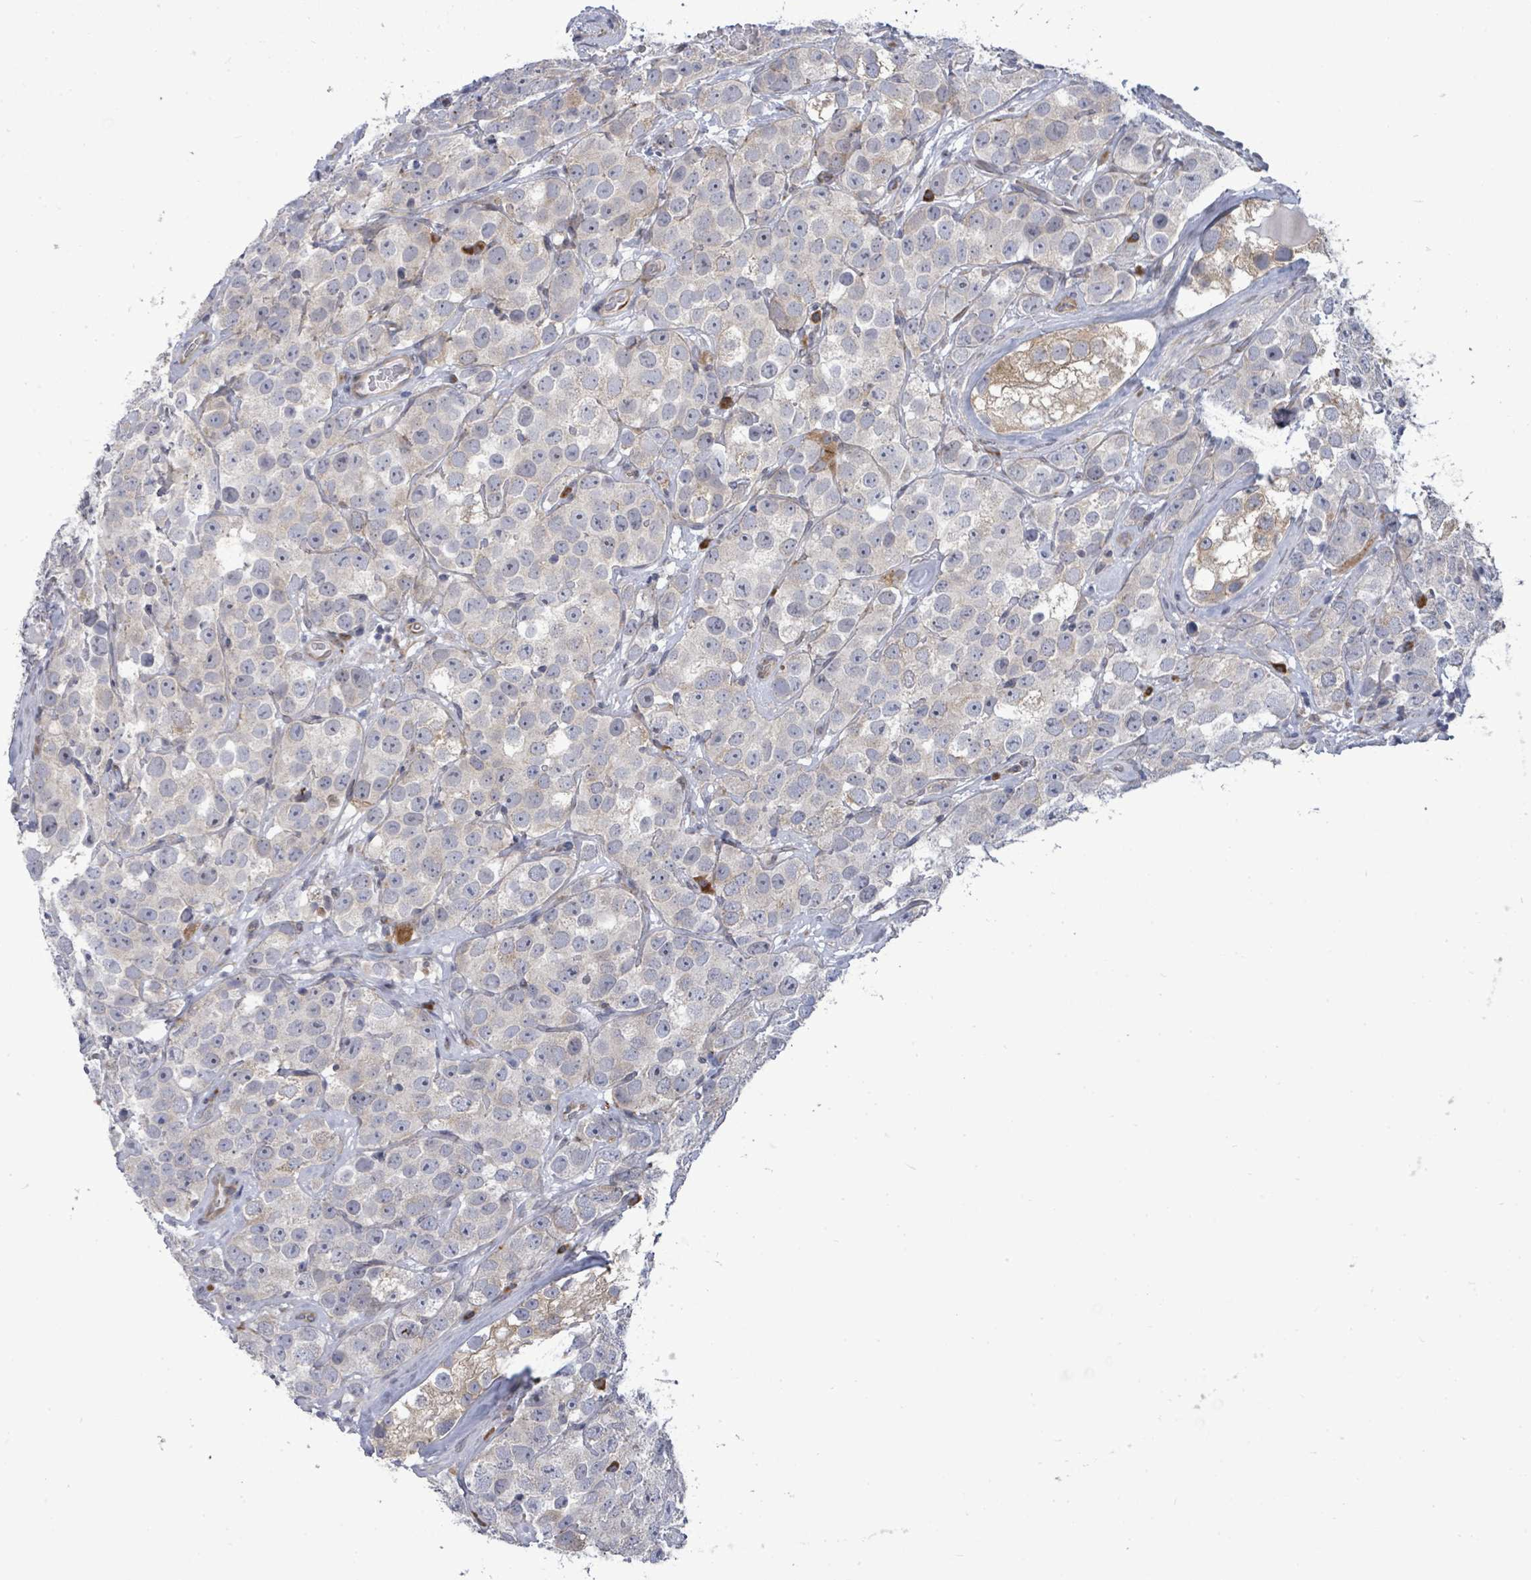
{"staining": {"intensity": "negative", "quantity": "none", "location": "none"}, "tissue": "testis cancer", "cell_type": "Tumor cells", "image_type": "cancer", "snomed": [{"axis": "morphology", "description": "Seminoma, NOS"}, {"axis": "topography", "description": "Testis"}], "caption": "A micrograph of testis cancer (seminoma) stained for a protein displays no brown staining in tumor cells.", "gene": "SAR1A", "patient": {"sex": "male", "age": 28}}